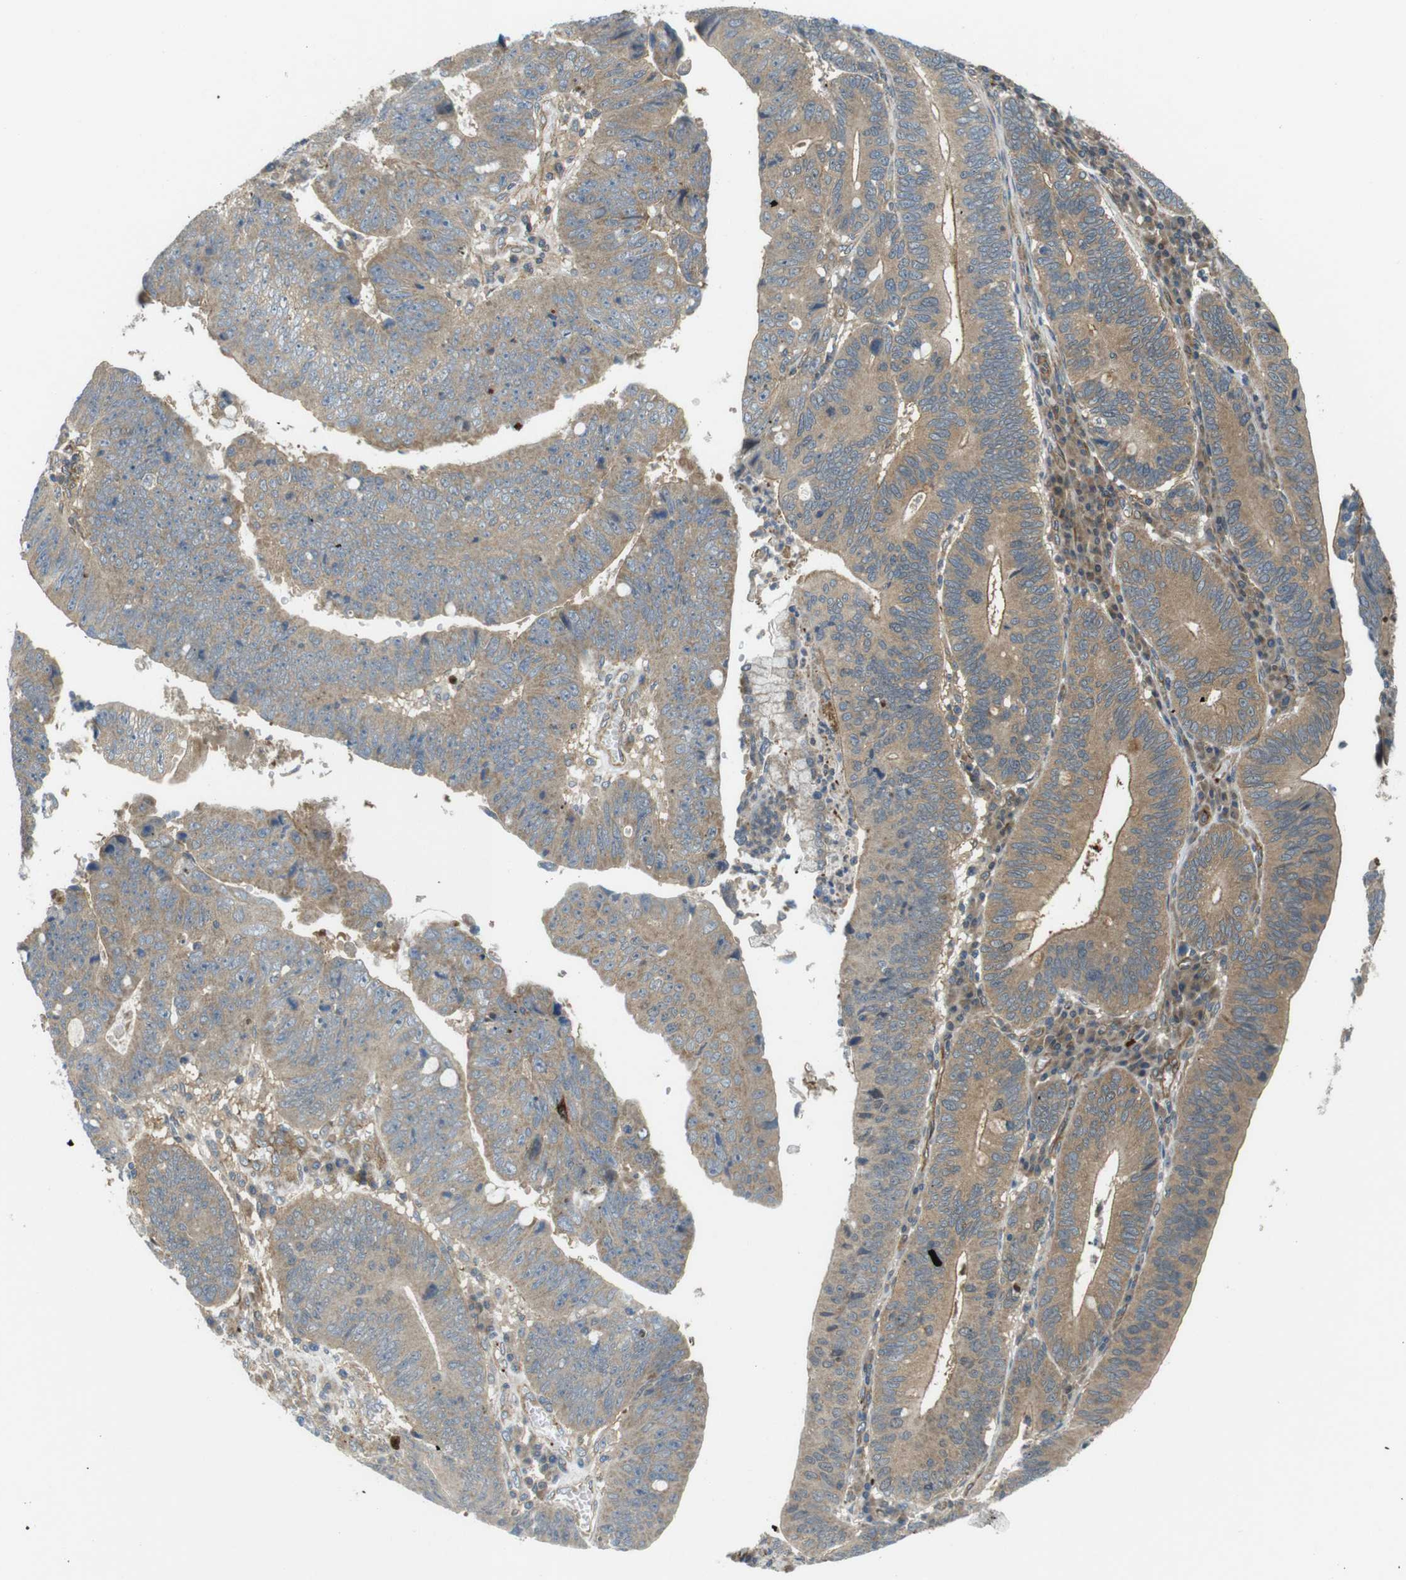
{"staining": {"intensity": "moderate", "quantity": ">75%", "location": "cytoplasmic/membranous"}, "tissue": "stomach cancer", "cell_type": "Tumor cells", "image_type": "cancer", "snomed": [{"axis": "morphology", "description": "Adenocarcinoma, NOS"}, {"axis": "topography", "description": "Stomach"}], "caption": "Moderate cytoplasmic/membranous positivity for a protein is seen in approximately >75% of tumor cells of stomach cancer (adenocarcinoma) using immunohistochemistry.", "gene": "TSC1", "patient": {"sex": "male", "age": 59}}